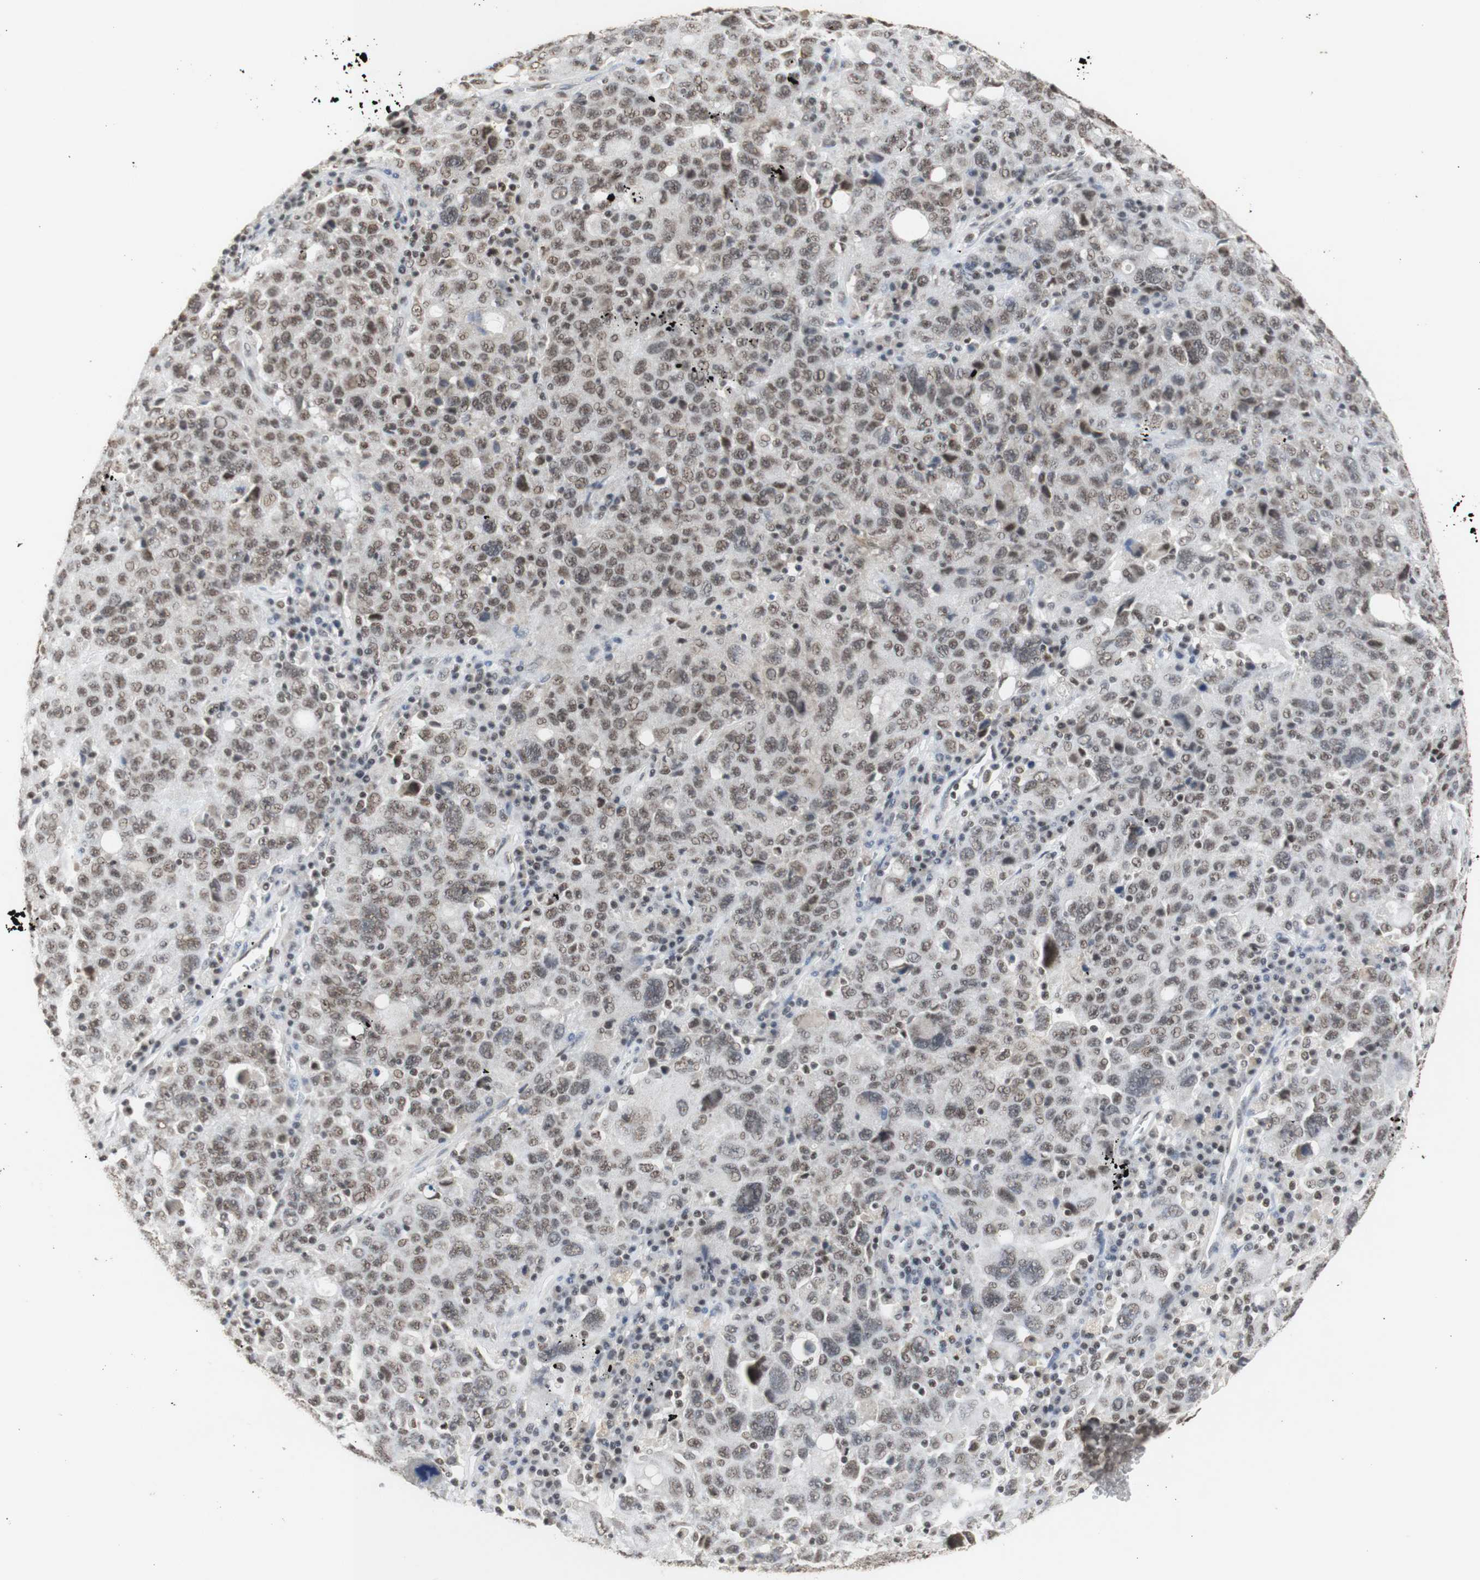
{"staining": {"intensity": "weak", "quantity": ">75%", "location": "nuclear"}, "tissue": "ovarian cancer", "cell_type": "Tumor cells", "image_type": "cancer", "snomed": [{"axis": "morphology", "description": "Carcinoma, endometroid"}, {"axis": "topography", "description": "Ovary"}], "caption": "Immunohistochemical staining of ovarian cancer (endometroid carcinoma) shows low levels of weak nuclear protein positivity in approximately >75% of tumor cells. (DAB (3,3'-diaminobenzidine) IHC, brown staining for protein, blue staining for nuclei).", "gene": "SNRPB", "patient": {"sex": "female", "age": 62}}